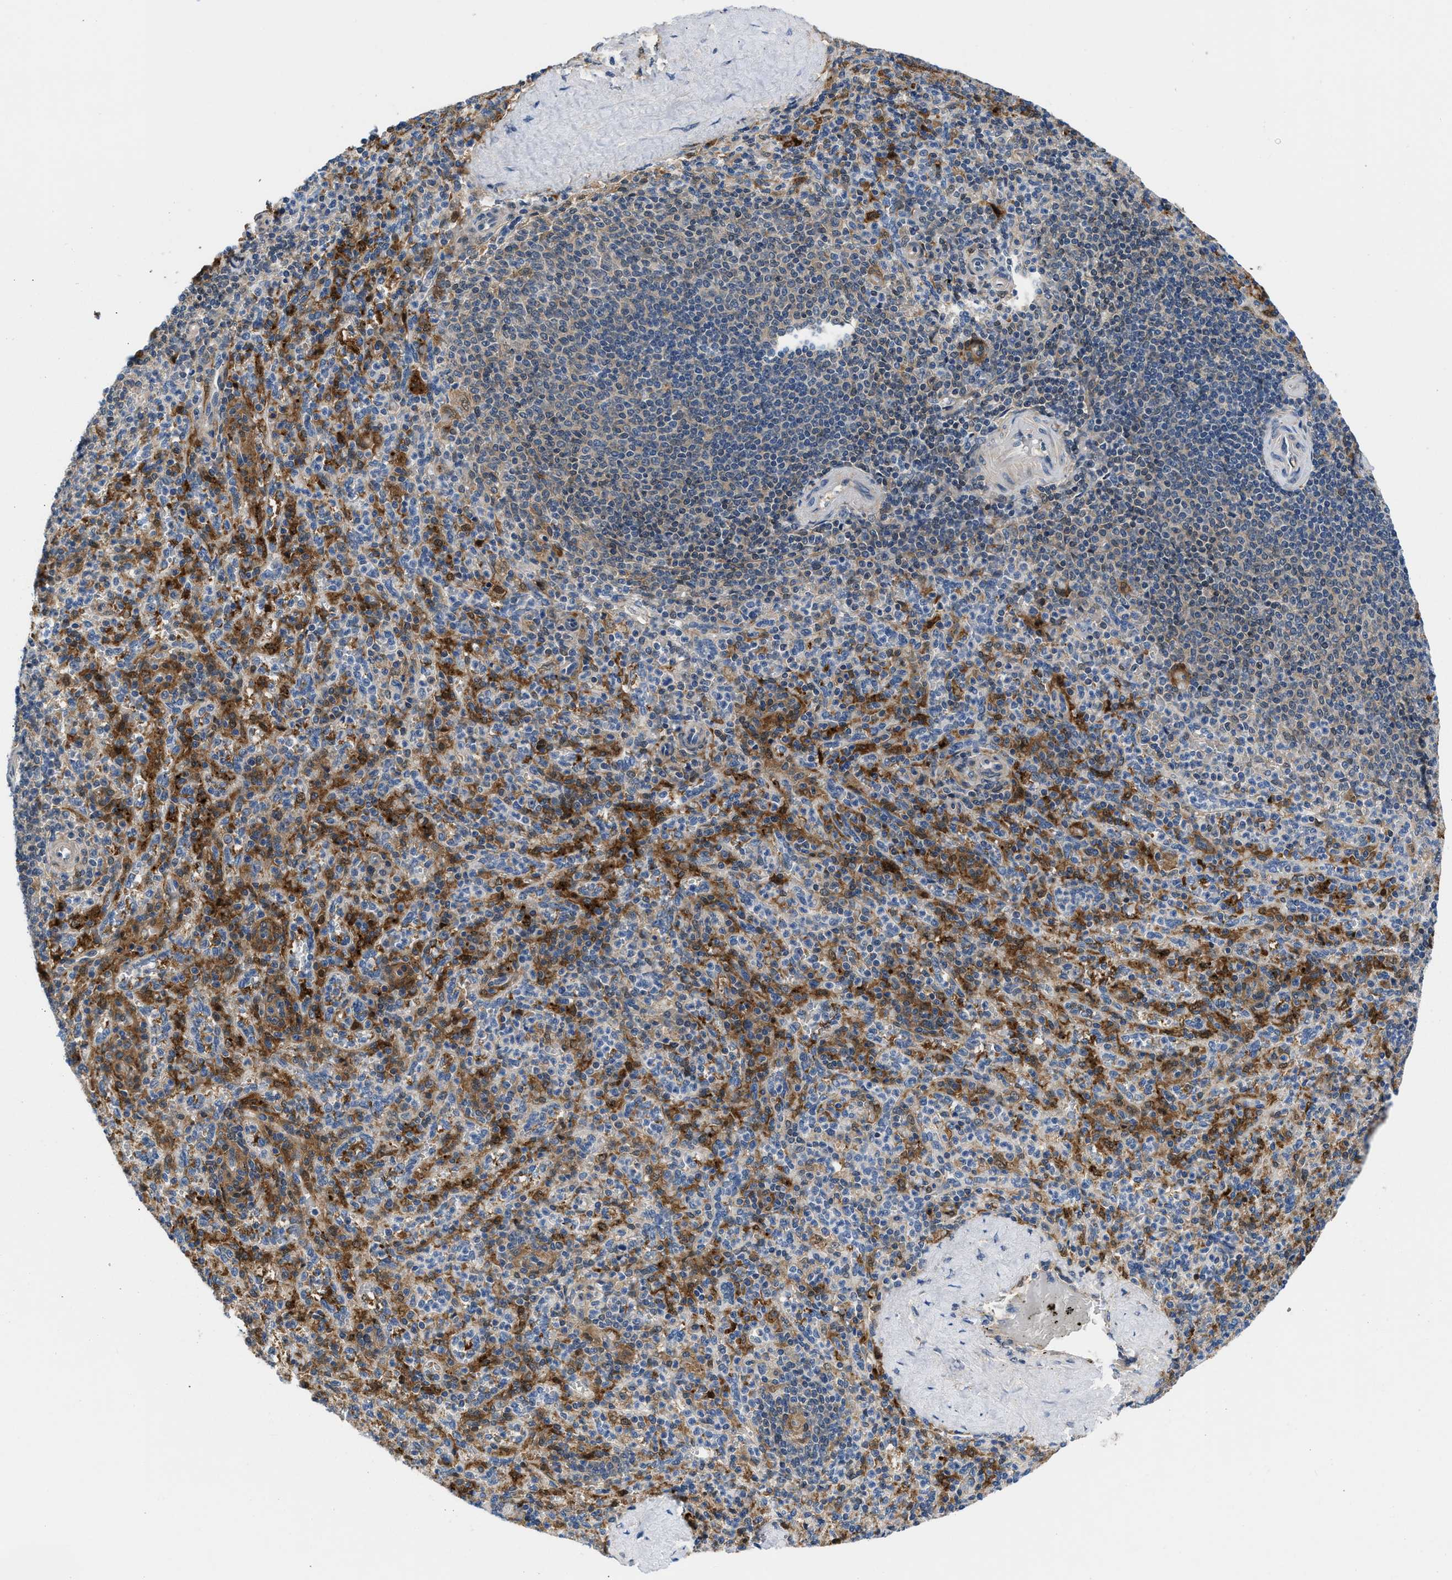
{"staining": {"intensity": "negative", "quantity": "none", "location": "none"}, "tissue": "spleen", "cell_type": "Cells in red pulp", "image_type": "normal", "snomed": [{"axis": "morphology", "description": "Normal tissue, NOS"}, {"axis": "topography", "description": "Spleen"}], "caption": "Cells in red pulp are negative for brown protein staining in normal spleen. (DAB (3,3'-diaminobenzidine) immunohistochemistry, high magnification).", "gene": "CBR1", "patient": {"sex": "male", "age": 36}}